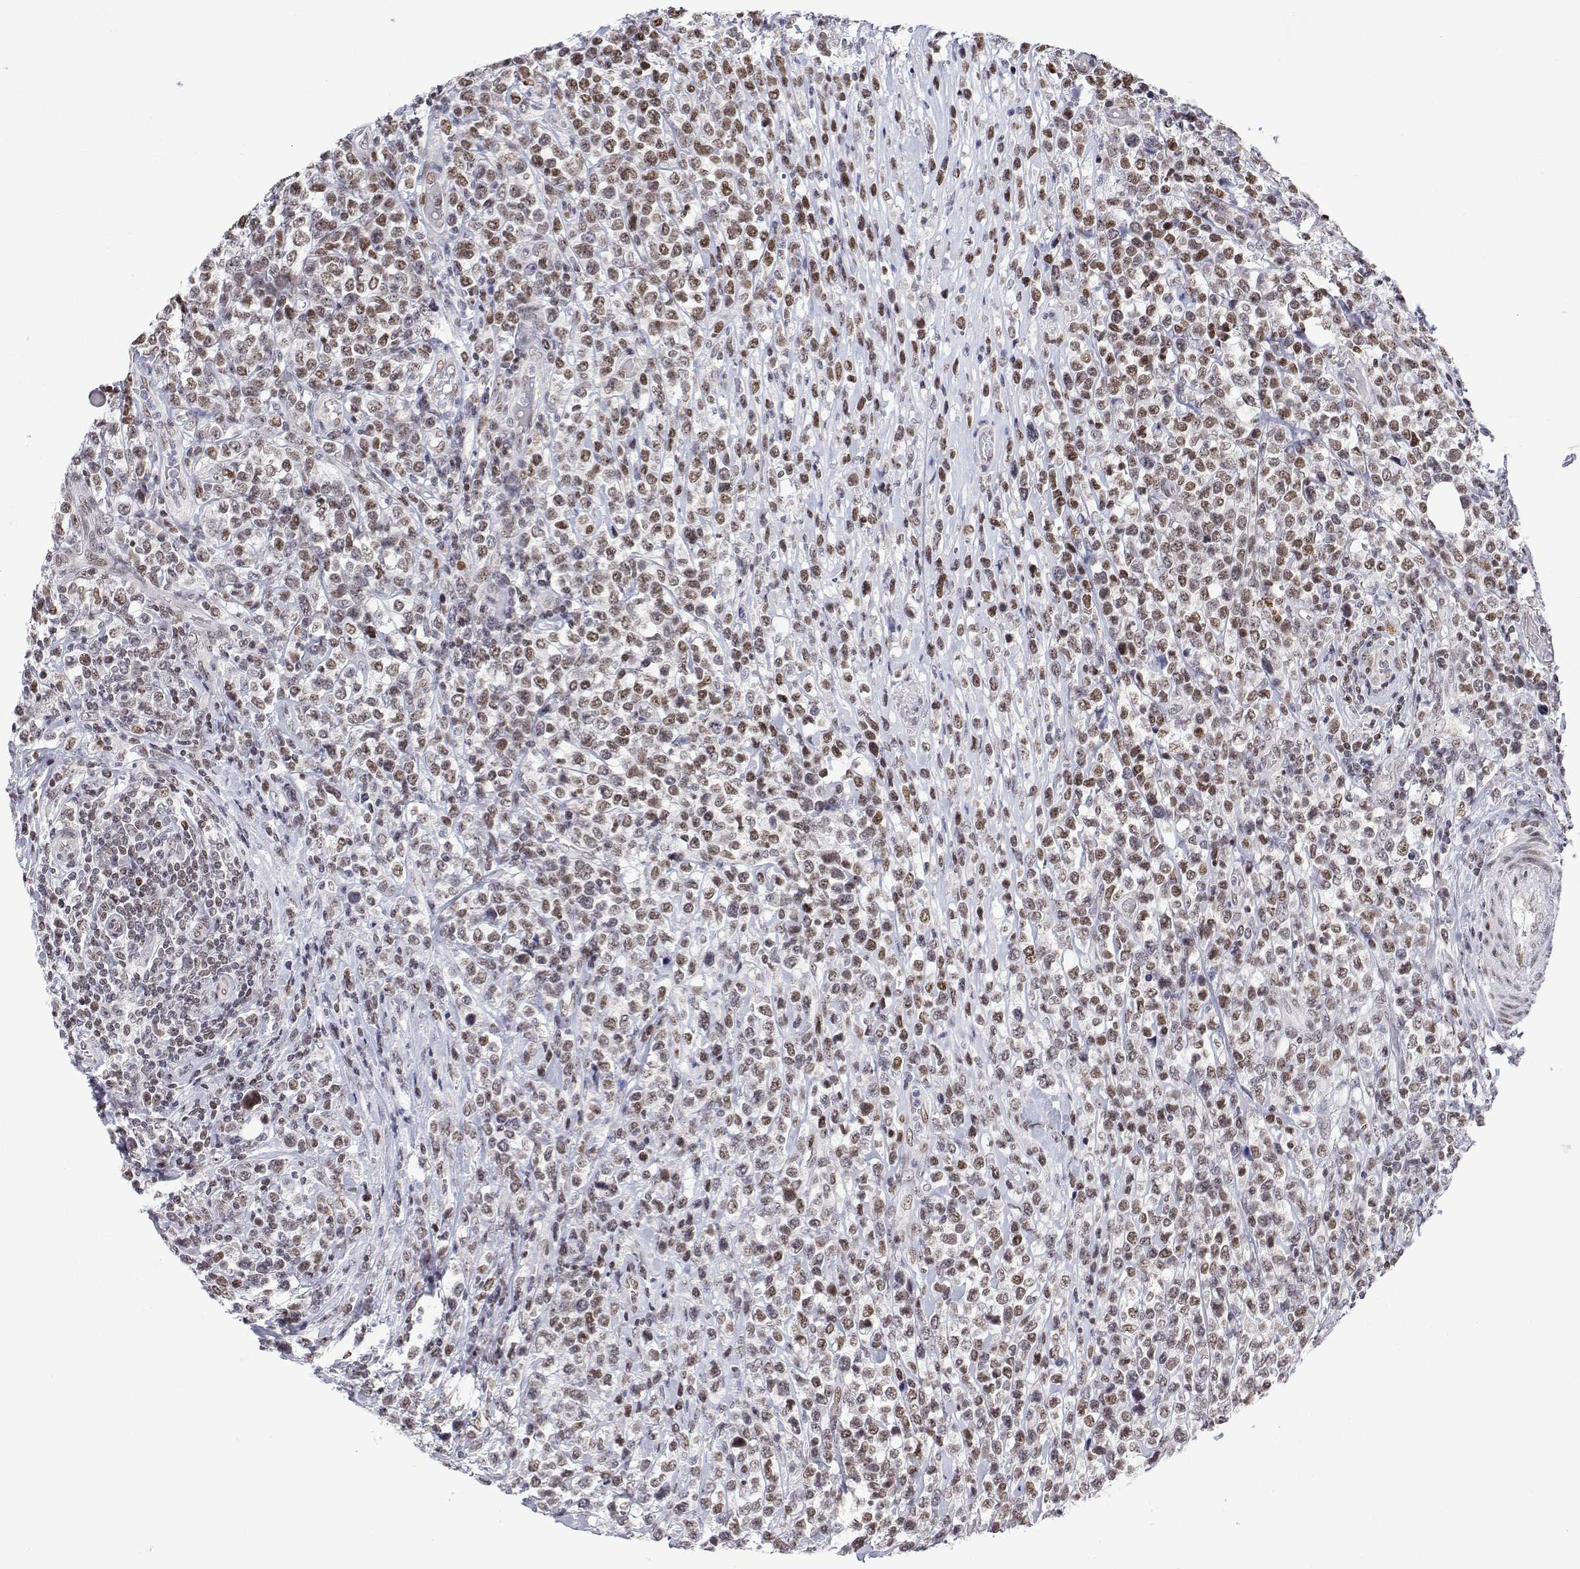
{"staining": {"intensity": "moderate", "quantity": ">75%", "location": "nuclear"}, "tissue": "lymphoma", "cell_type": "Tumor cells", "image_type": "cancer", "snomed": [{"axis": "morphology", "description": "Malignant lymphoma, non-Hodgkin's type, High grade"}, {"axis": "topography", "description": "Soft tissue"}], "caption": "Approximately >75% of tumor cells in human malignant lymphoma, non-Hodgkin's type (high-grade) exhibit moderate nuclear protein positivity as visualized by brown immunohistochemical staining.", "gene": "XPC", "patient": {"sex": "female", "age": 56}}